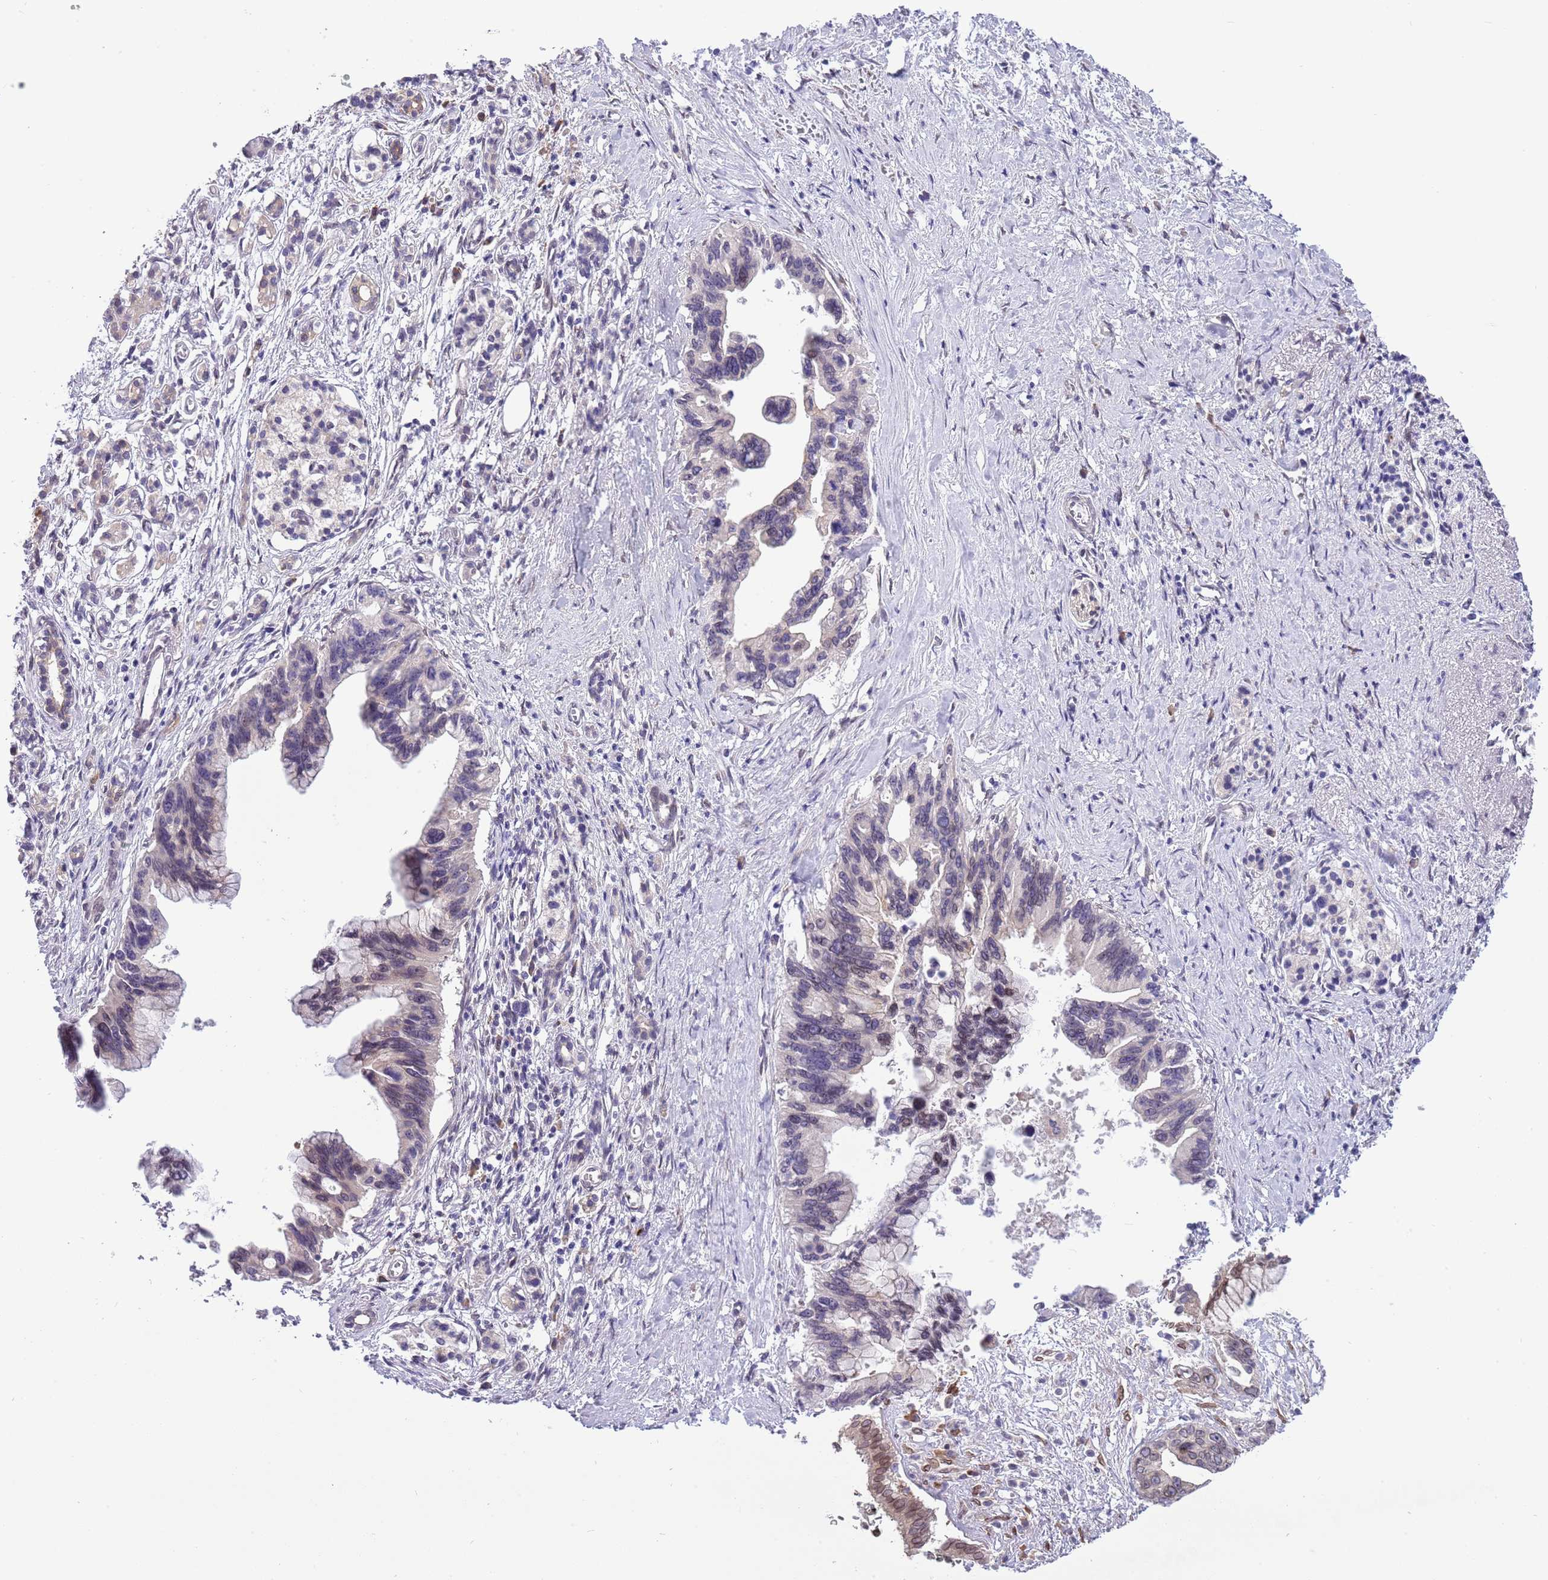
{"staining": {"intensity": "negative", "quantity": "none", "location": "none"}, "tissue": "pancreatic cancer", "cell_type": "Tumor cells", "image_type": "cancer", "snomed": [{"axis": "morphology", "description": "Adenocarcinoma, NOS"}, {"axis": "topography", "description": "Pancreas"}], "caption": "There is no significant expression in tumor cells of pancreatic cancer (adenocarcinoma). The staining is performed using DAB brown chromogen with nuclei counter-stained in using hematoxylin.", "gene": "ZNF665", "patient": {"sex": "female", "age": 83}}